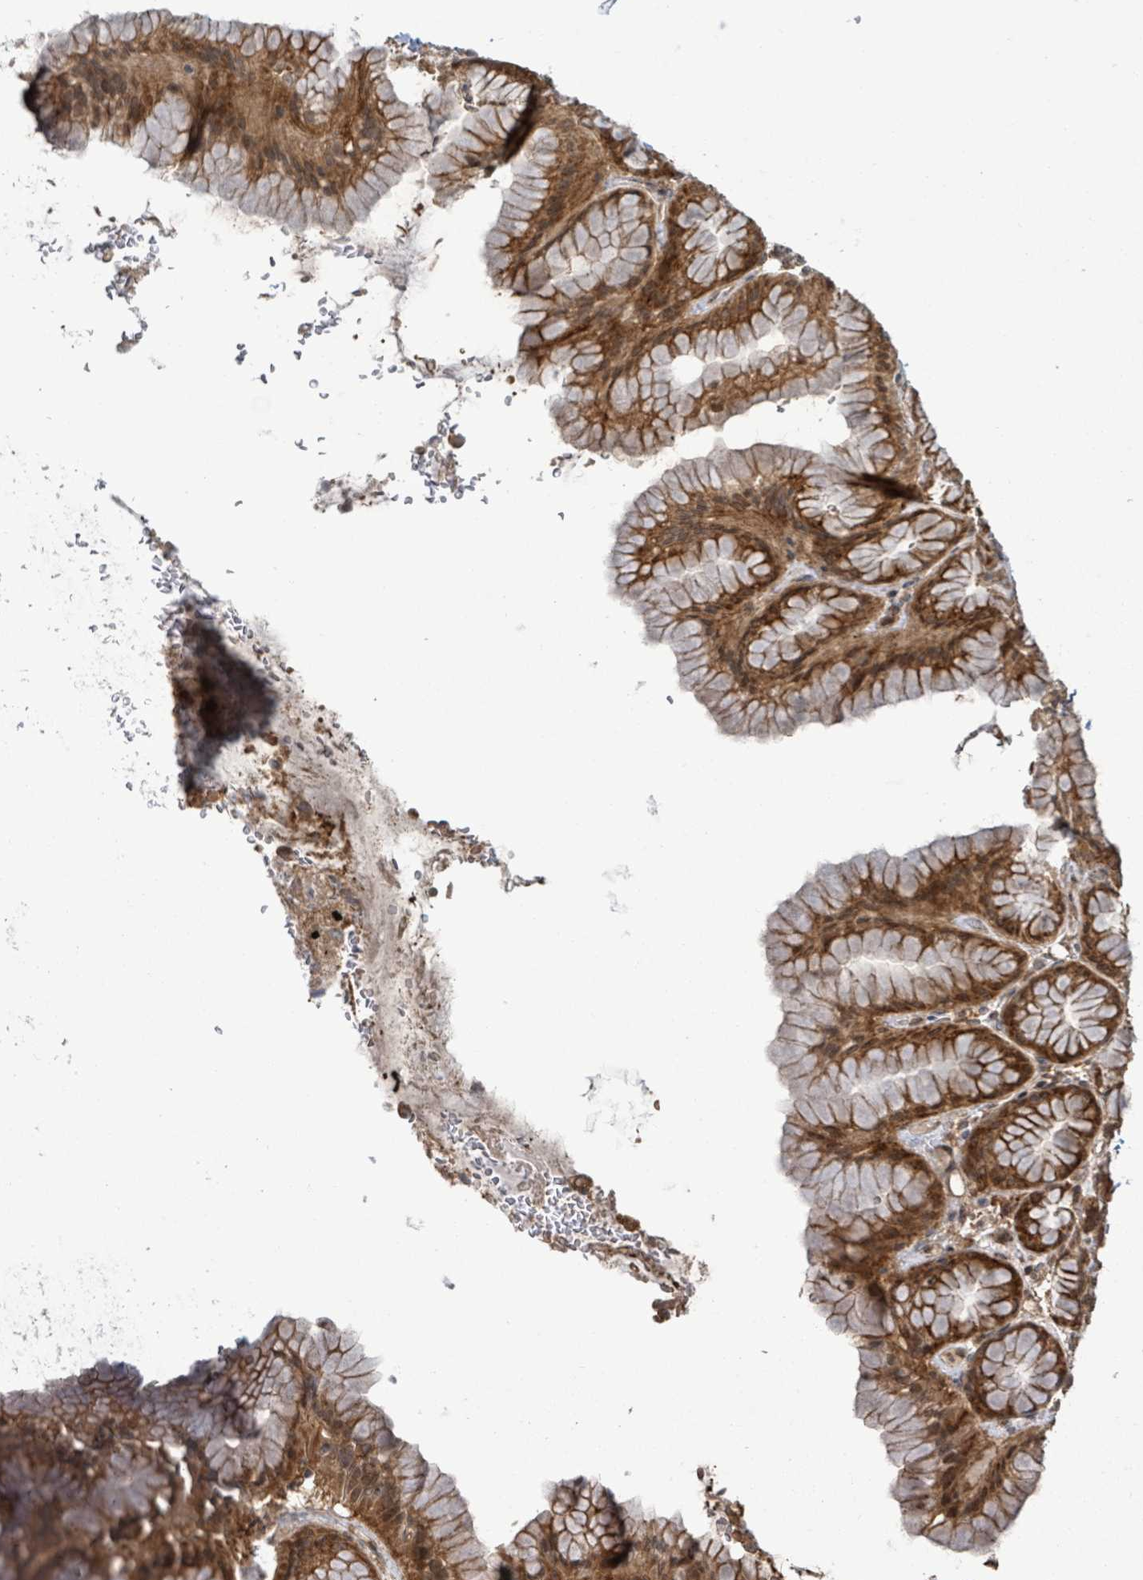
{"staining": {"intensity": "strong", "quantity": ">75%", "location": "cytoplasmic/membranous"}, "tissue": "stomach", "cell_type": "Glandular cells", "image_type": "normal", "snomed": [{"axis": "morphology", "description": "Normal tissue, NOS"}, {"axis": "topography", "description": "Stomach, upper"}, {"axis": "topography", "description": "Stomach, lower"}], "caption": "Human stomach stained with a brown dye exhibits strong cytoplasmic/membranous positive staining in approximately >75% of glandular cells.", "gene": "ENSG00000256500", "patient": {"sex": "male", "age": 67}}